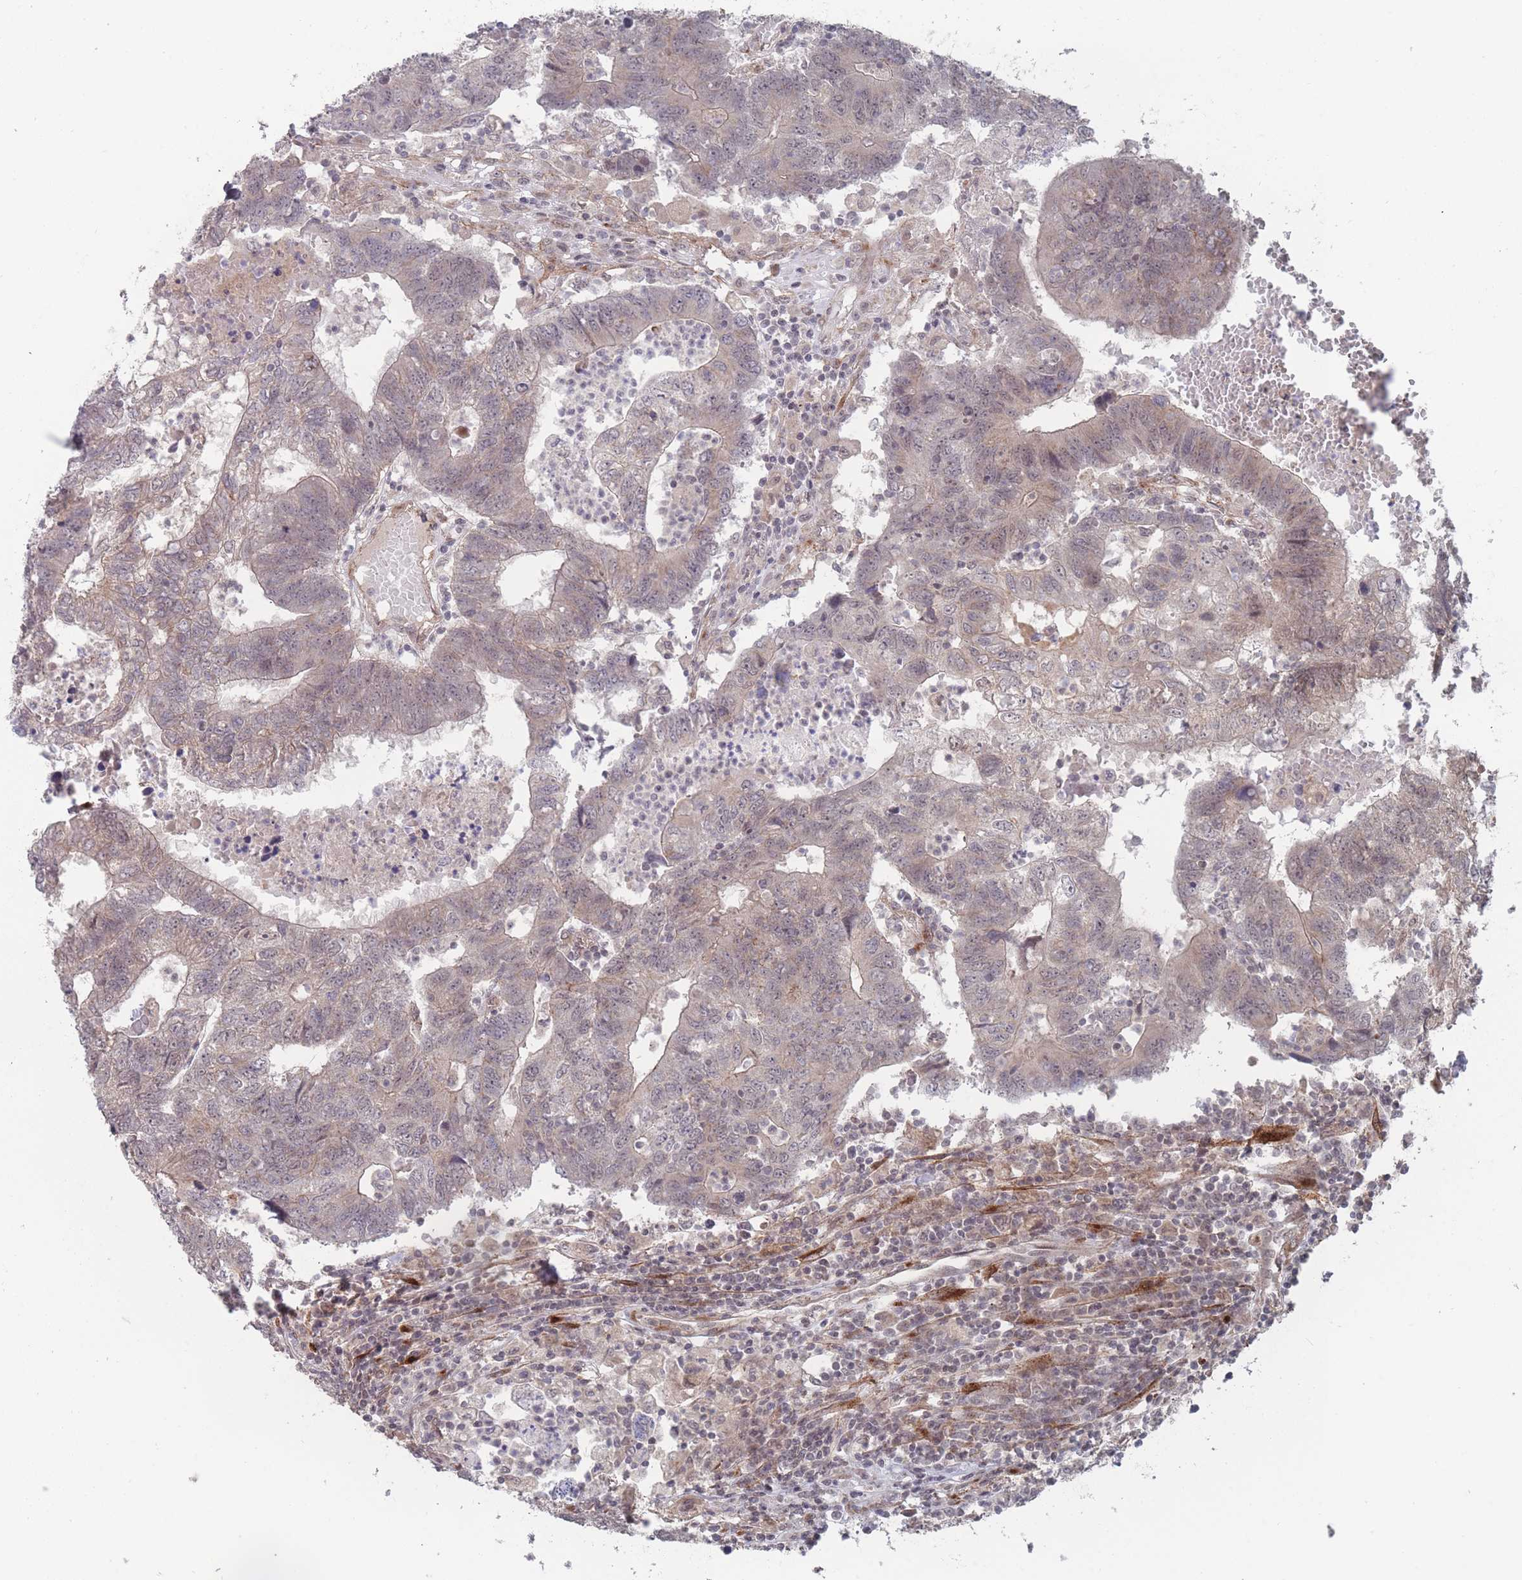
{"staining": {"intensity": "weak", "quantity": "25%-75%", "location": "cytoplasmic/membranous,nuclear"}, "tissue": "colorectal cancer", "cell_type": "Tumor cells", "image_type": "cancer", "snomed": [{"axis": "morphology", "description": "Adenocarcinoma, NOS"}, {"axis": "topography", "description": "Colon"}], "caption": "Immunohistochemistry photomicrograph of neoplastic tissue: colorectal cancer (adenocarcinoma) stained using immunohistochemistry (IHC) reveals low levels of weak protein expression localized specifically in the cytoplasmic/membranous and nuclear of tumor cells, appearing as a cytoplasmic/membranous and nuclear brown color.", "gene": "CNTRL", "patient": {"sex": "female", "age": 48}}